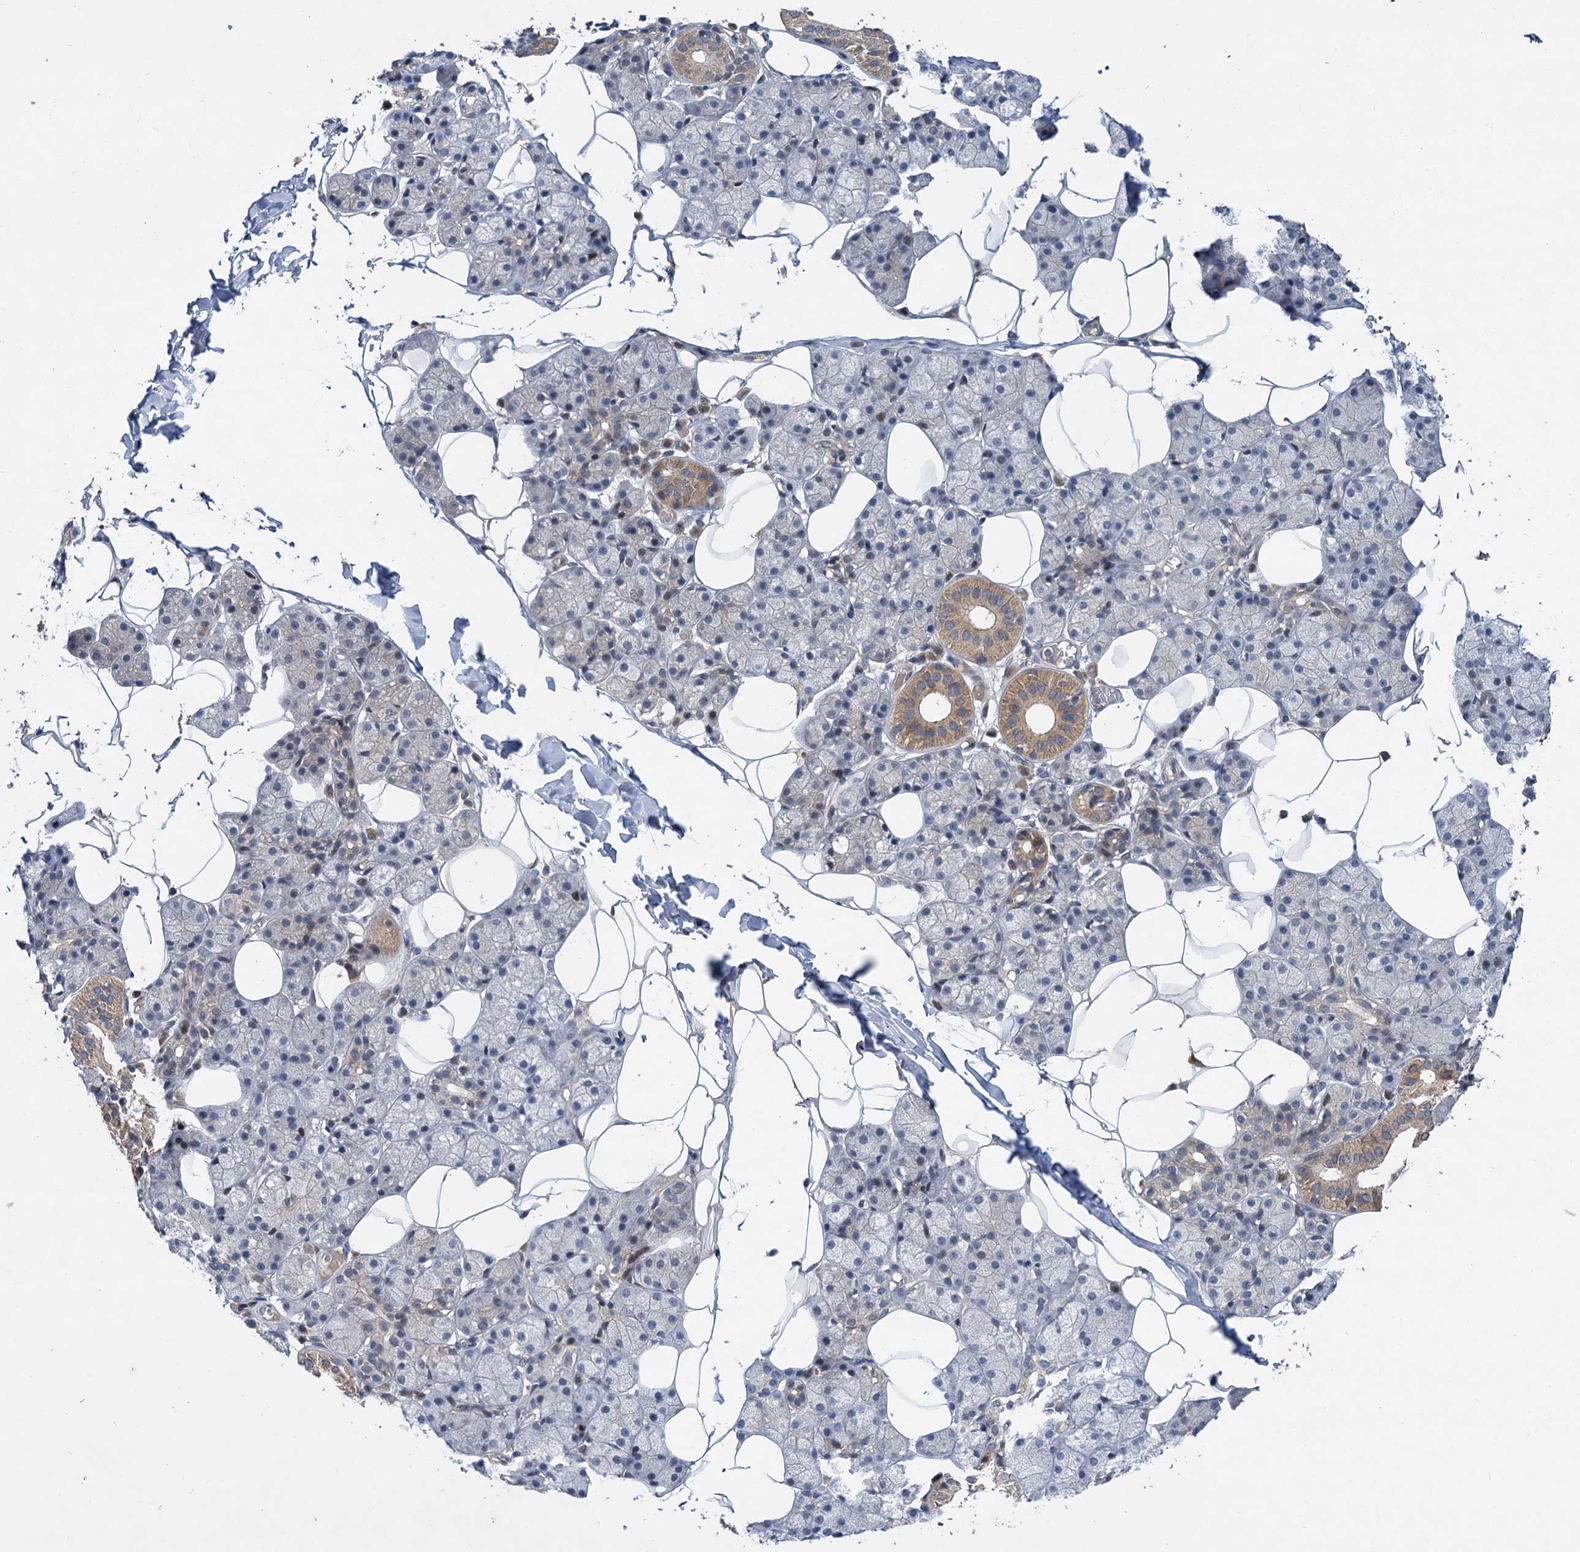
{"staining": {"intensity": "moderate", "quantity": "<25%", "location": "cytoplasmic/membranous"}, "tissue": "salivary gland", "cell_type": "Glandular cells", "image_type": "normal", "snomed": [{"axis": "morphology", "description": "Normal tissue, NOS"}, {"axis": "topography", "description": "Salivary gland"}], "caption": "Immunohistochemical staining of benign human salivary gland reveals moderate cytoplasmic/membranous protein staining in approximately <25% of glandular cells. (DAB IHC, brown staining for protein, blue staining for nuclei).", "gene": "TMEM39A", "patient": {"sex": "female", "age": 33}}